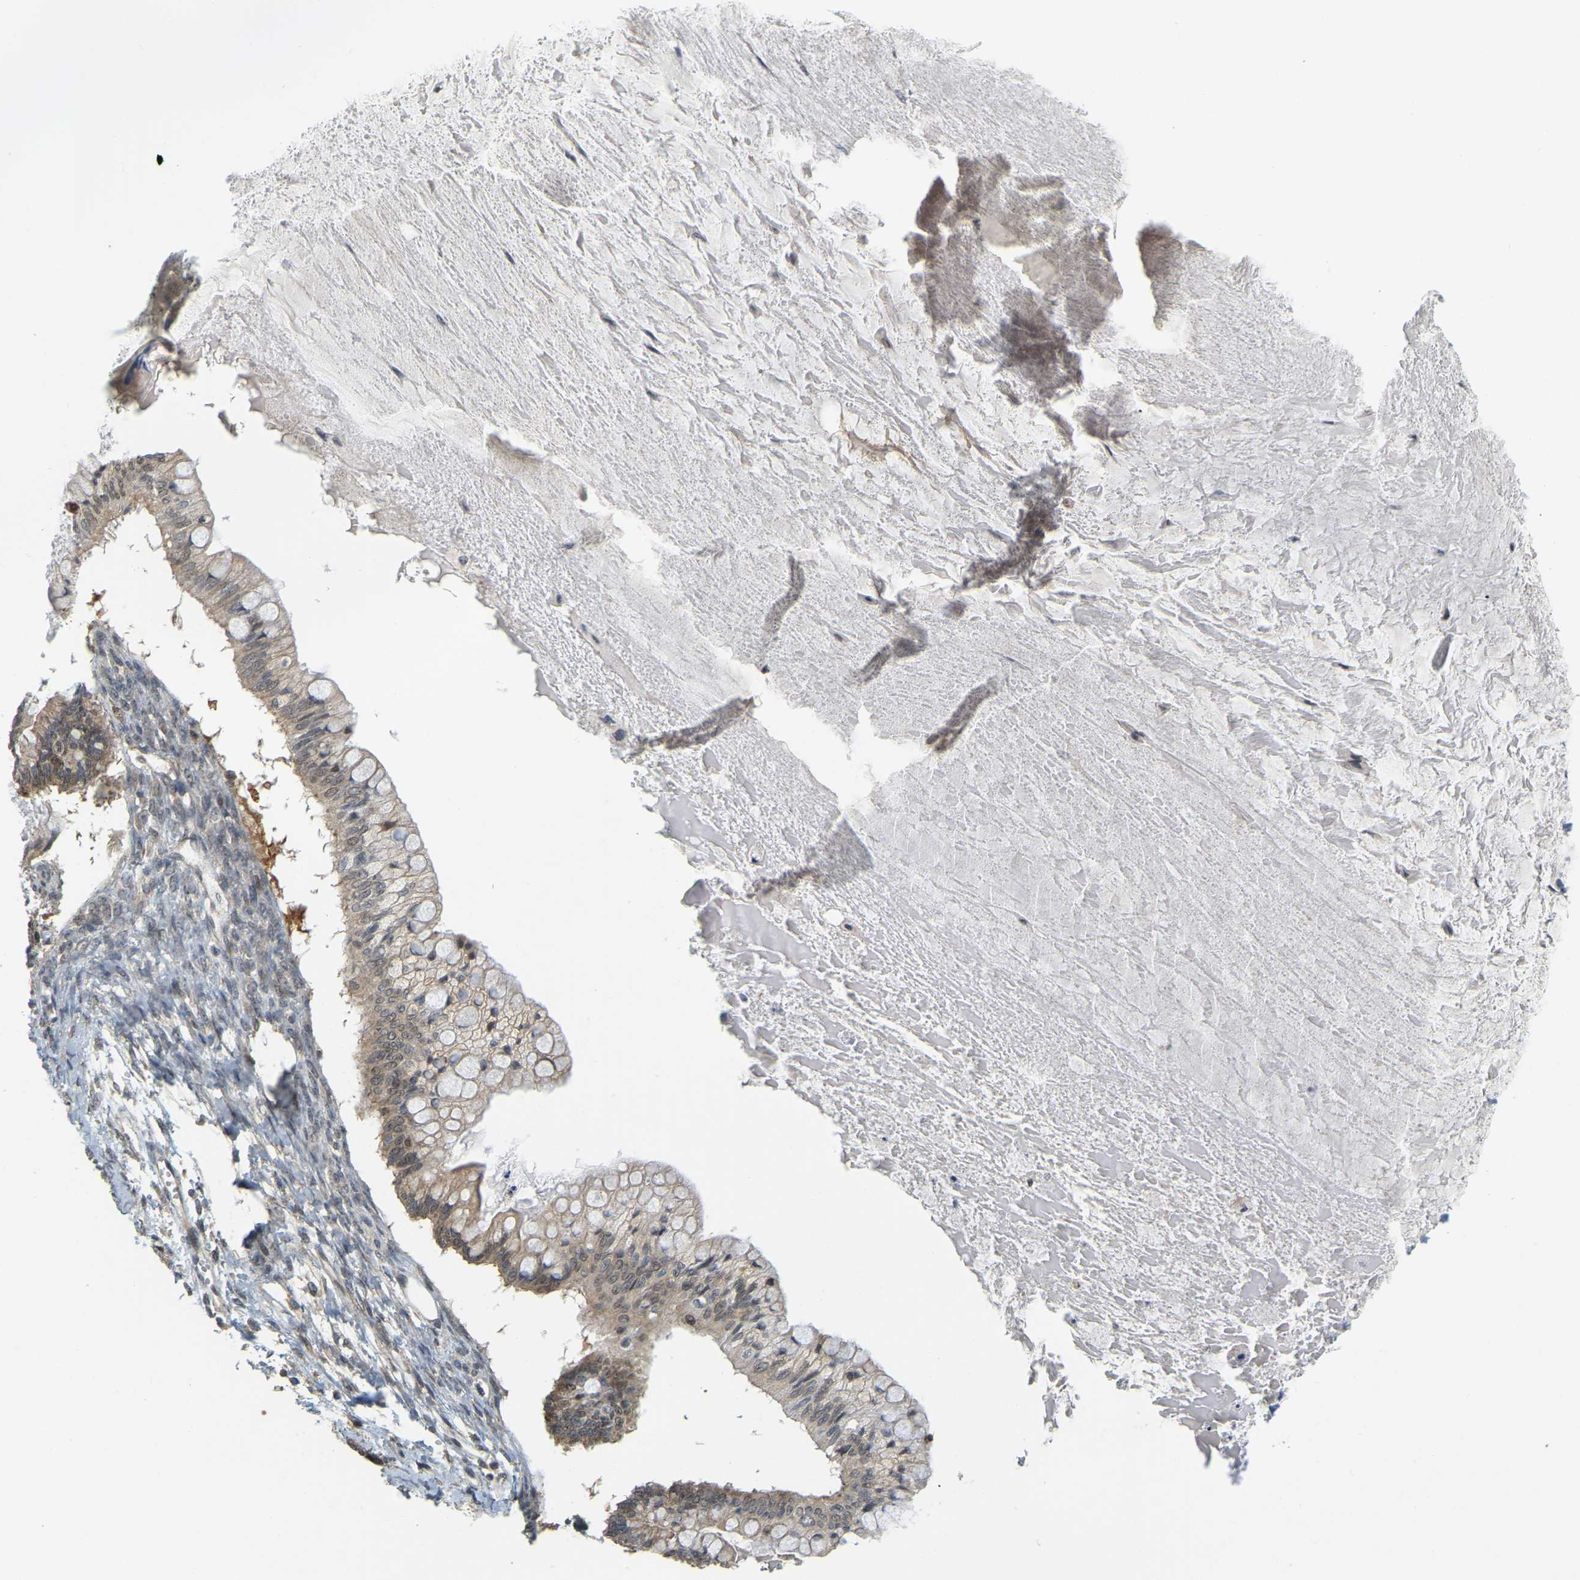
{"staining": {"intensity": "weak", "quantity": "25%-75%", "location": "cytoplasmic/membranous"}, "tissue": "ovarian cancer", "cell_type": "Tumor cells", "image_type": "cancer", "snomed": [{"axis": "morphology", "description": "Cystadenocarcinoma, mucinous, NOS"}, {"axis": "topography", "description": "Ovary"}], "caption": "Immunohistochemical staining of ovarian cancer displays weak cytoplasmic/membranous protein staining in about 25%-75% of tumor cells.", "gene": "BRF2", "patient": {"sex": "female", "age": 57}}